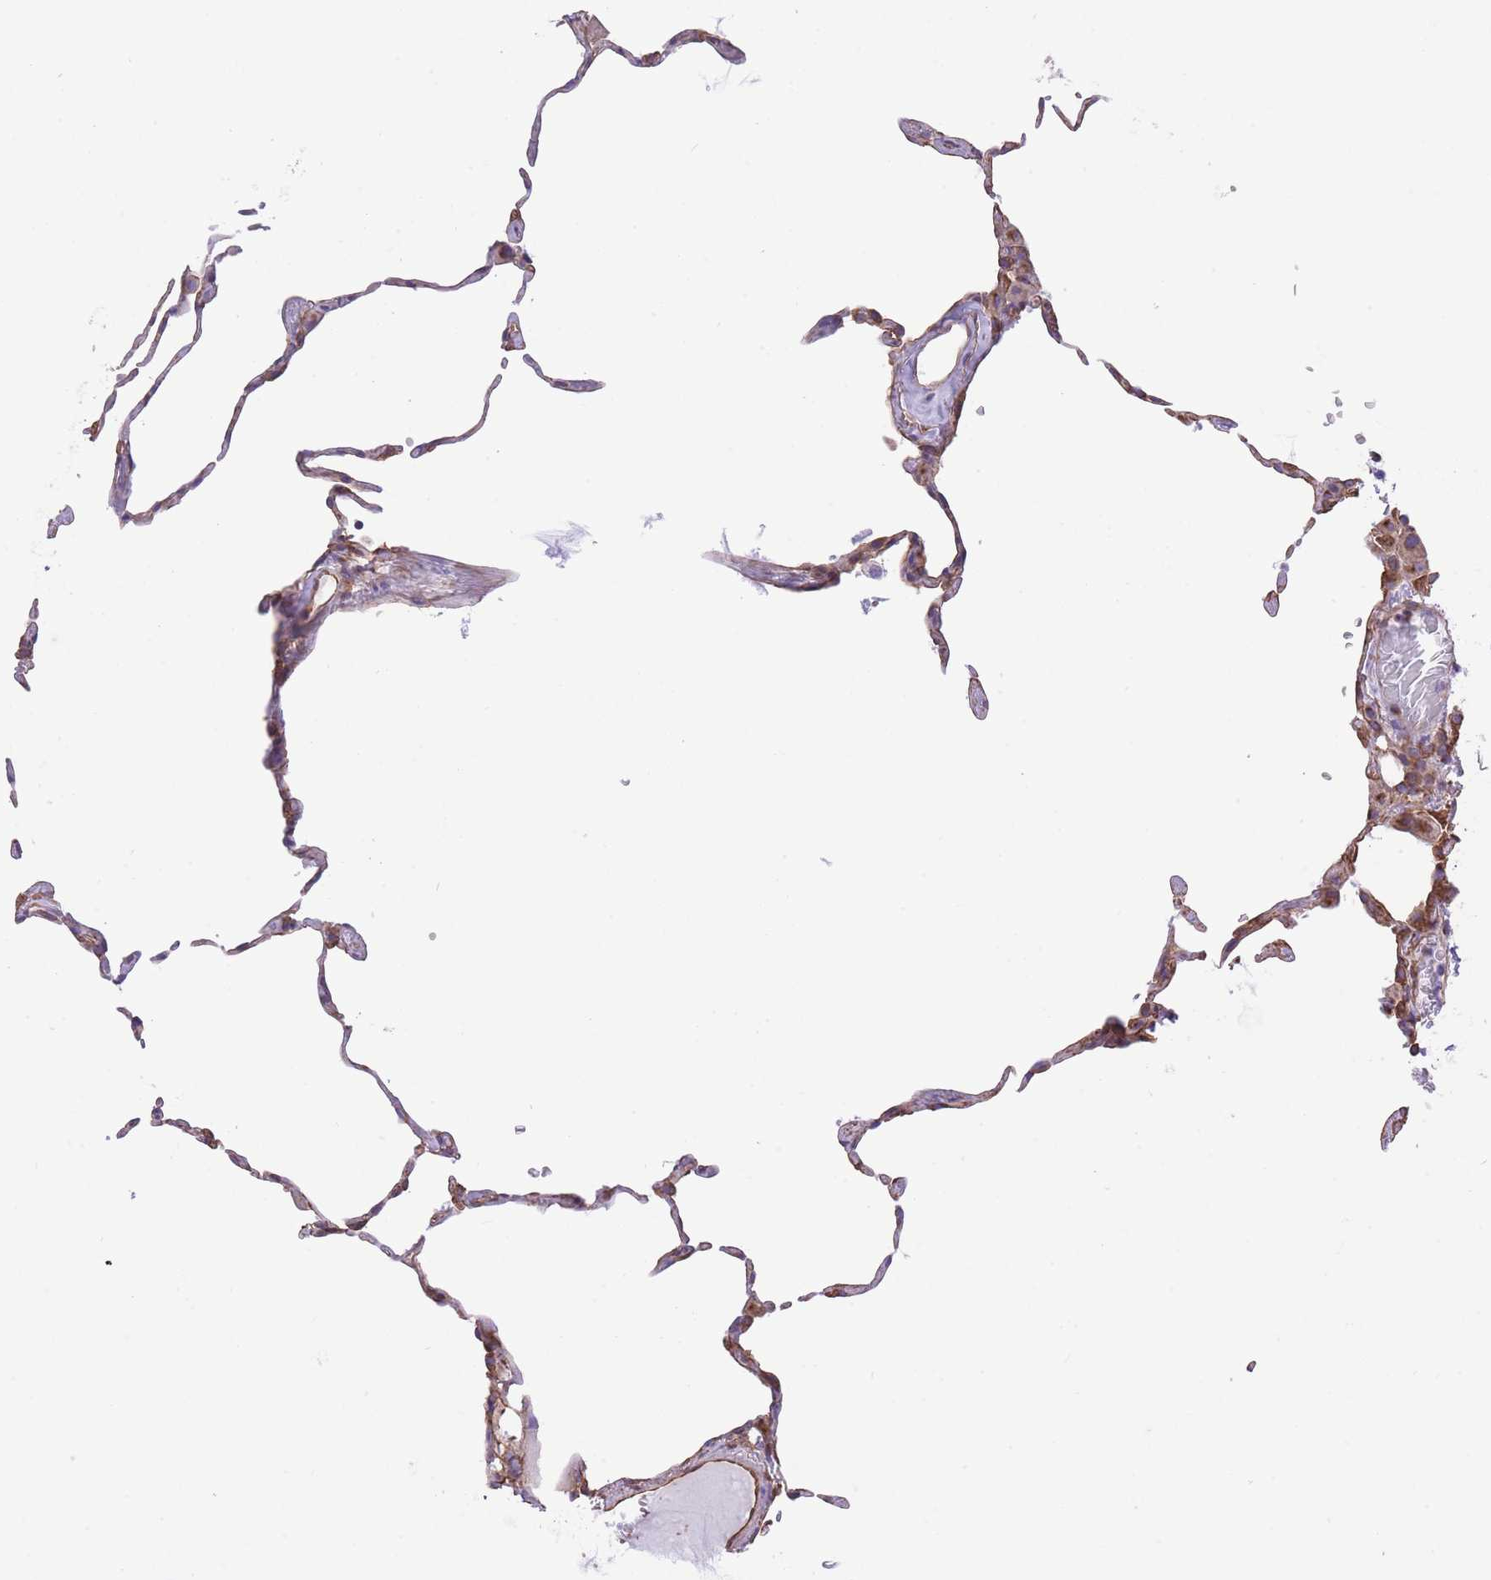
{"staining": {"intensity": "moderate", "quantity": "25%-75%", "location": "cytoplasmic/membranous"}, "tissue": "lung", "cell_type": "Alveolar cells", "image_type": "normal", "snomed": [{"axis": "morphology", "description": "Normal tissue, NOS"}, {"axis": "topography", "description": "Lung"}], "caption": "DAB (3,3'-diaminobenzidine) immunohistochemical staining of normal human lung reveals moderate cytoplasmic/membranous protein staining in approximately 25%-75% of alveolar cells. Immunohistochemistry stains the protein in brown and the nuclei are stained blue.", "gene": "RHOU", "patient": {"sex": "female", "age": 57}}